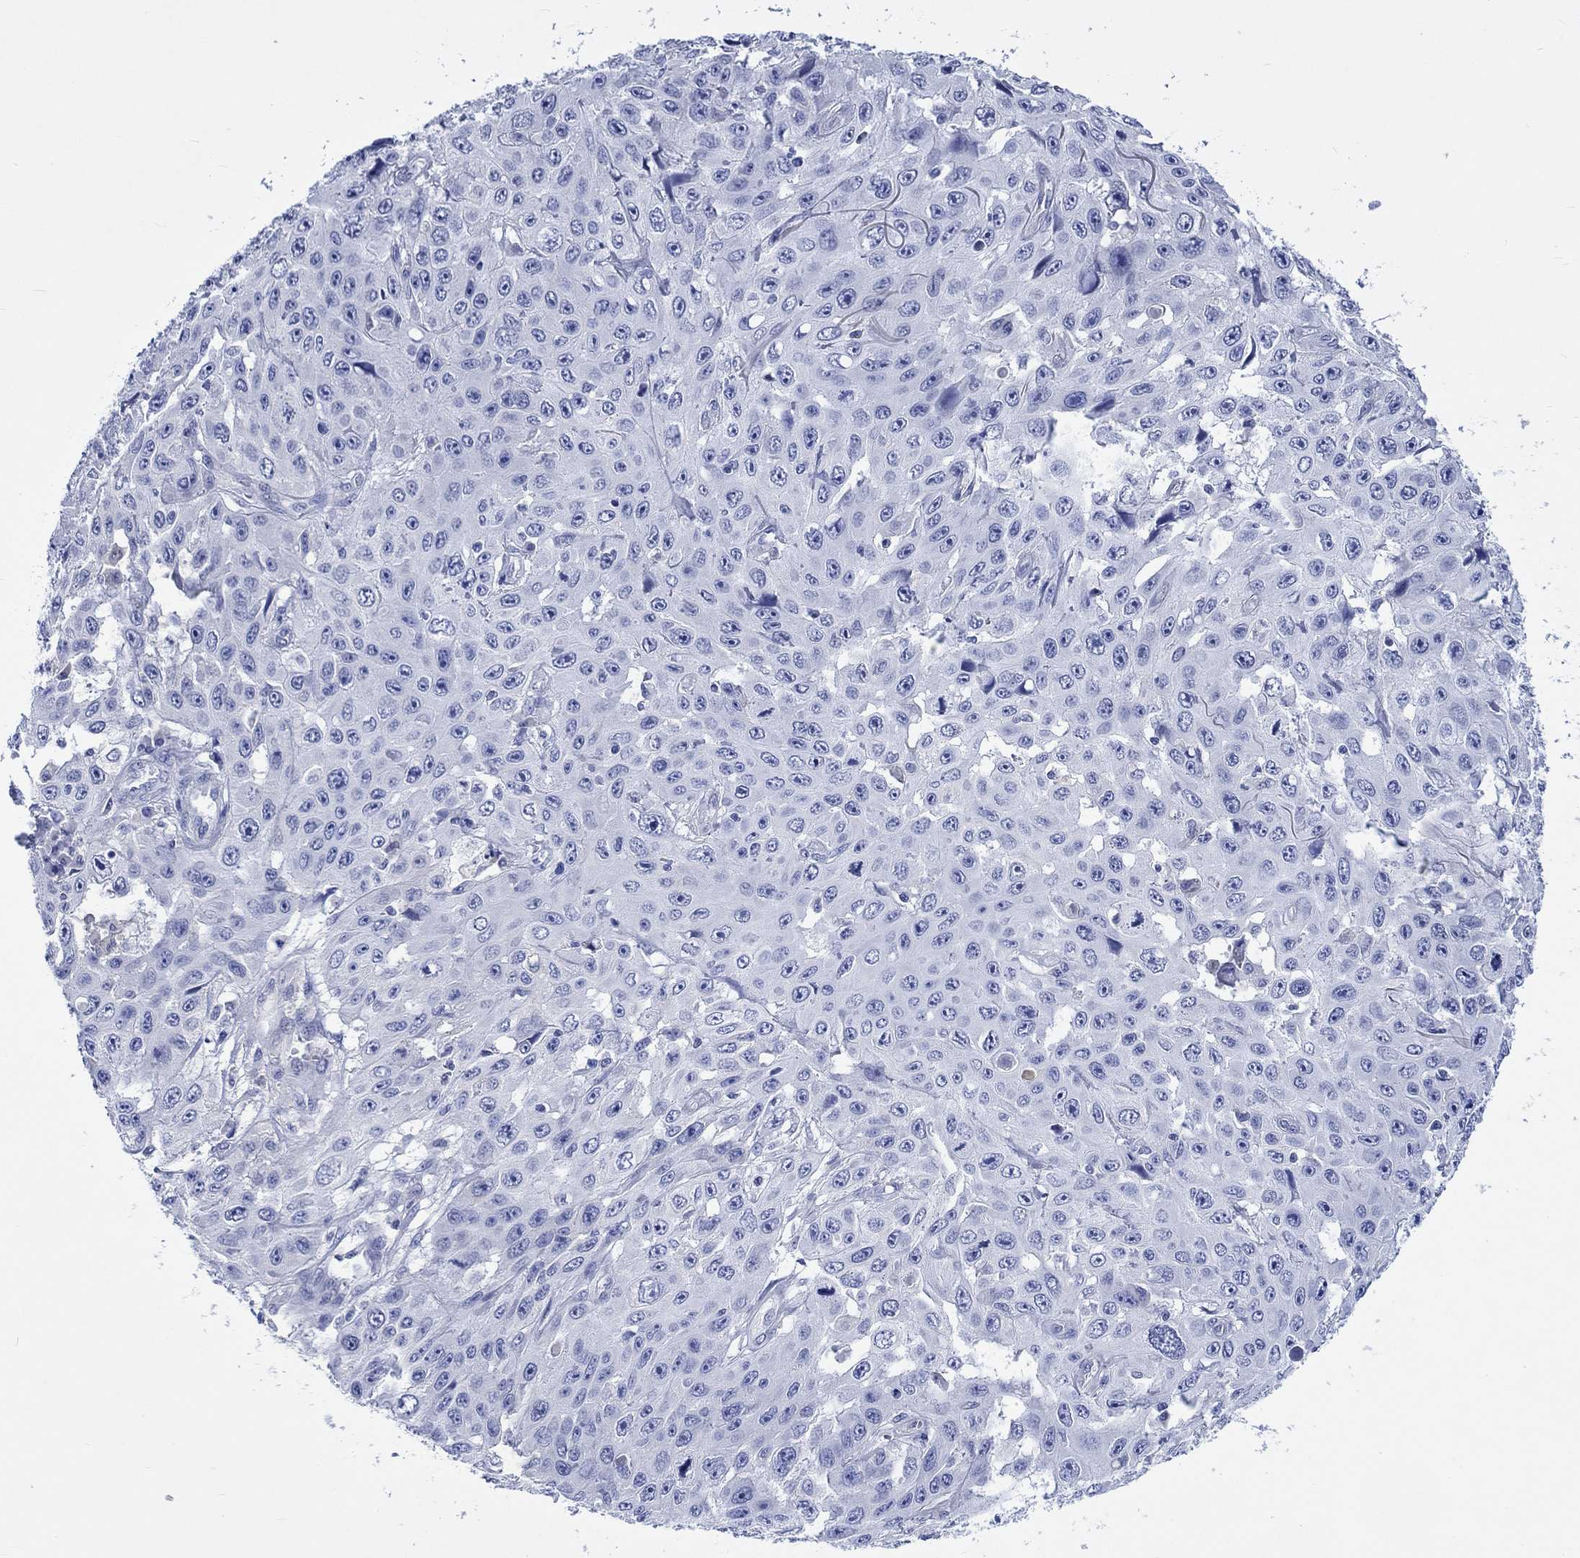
{"staining": {"intensity": "negative", "quantity": "none", "location": "none"}, "tissue": "skin cancer", "cell_type": "Tumor cells", "image_type": "cancer", "snomed": [{"axis": "morphology", "description": "Squamous cell carcinoma, NOS"}, {"axis": "topography", "description": "Skin"}], "caption": "IHC photomicrograph of neoplastic tissue: human skin squamous cell carcinoma stained with DAB (3,3'-diaminobenzidine) displays no significant protein staining in tumor cells.", "gene": "CACNG3", "patient": {"sex": "male", "age": 82}}